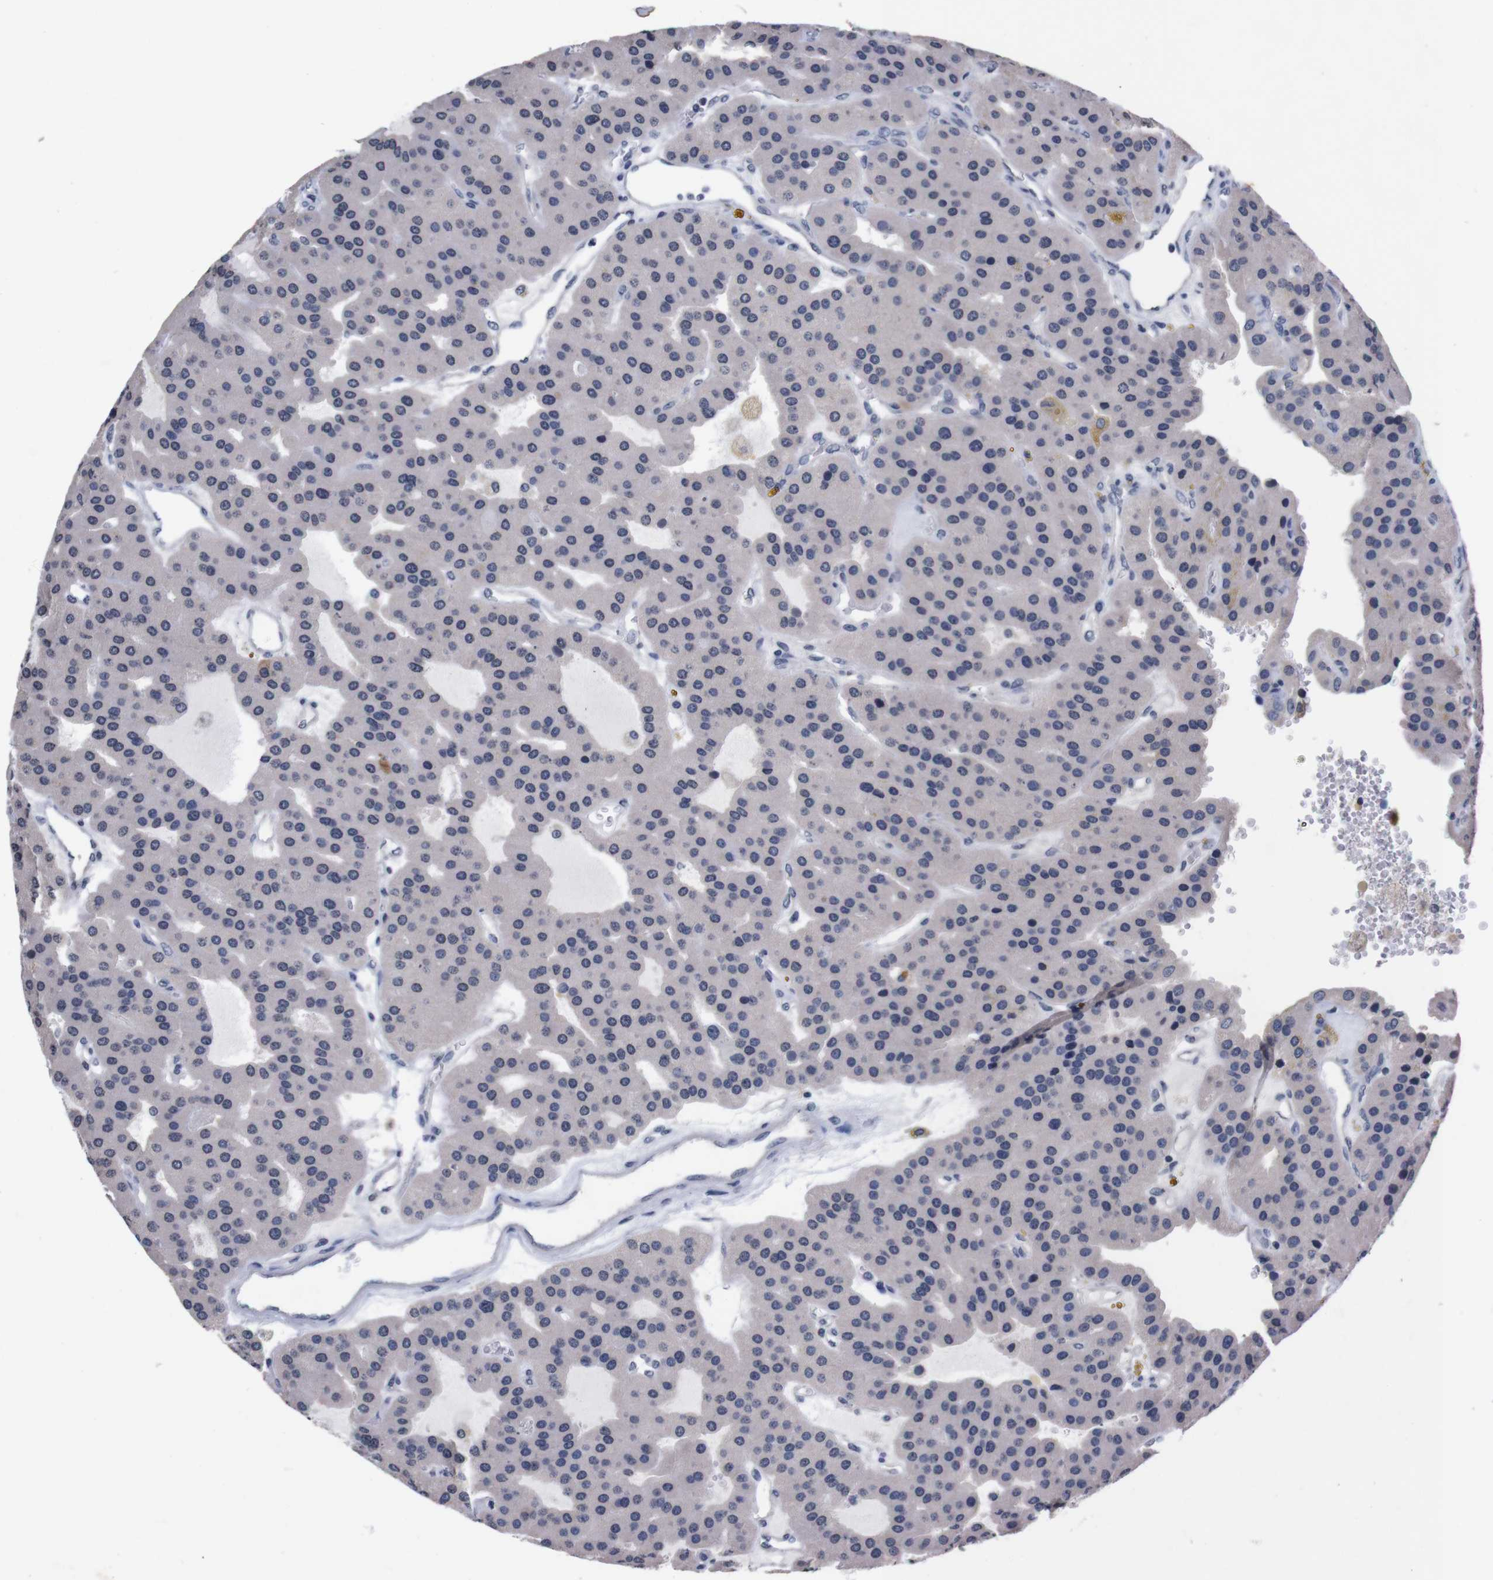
{"staining": {"intensity": "negative", "quantity": "none", "location": "none"}, "tissue": "parathyroid gland", "cell_type": "Glandular cells", "image_type": "normal", "snomed": [{"axis": "morphology", "description": "Normal tissue, NOS"}, {"axis": "morphology", "description": "Adenoma, NOS"}, {"axis": "topography", "description": "Parathyroid gland"}], "caption": "This is an immunohistochemistry photomicrograph of unremarkable human parathyroid gland. There is no expression in glandular cells.", "gene": "TNFRSF21", "patient": {"sex": "female", "age": 86}}